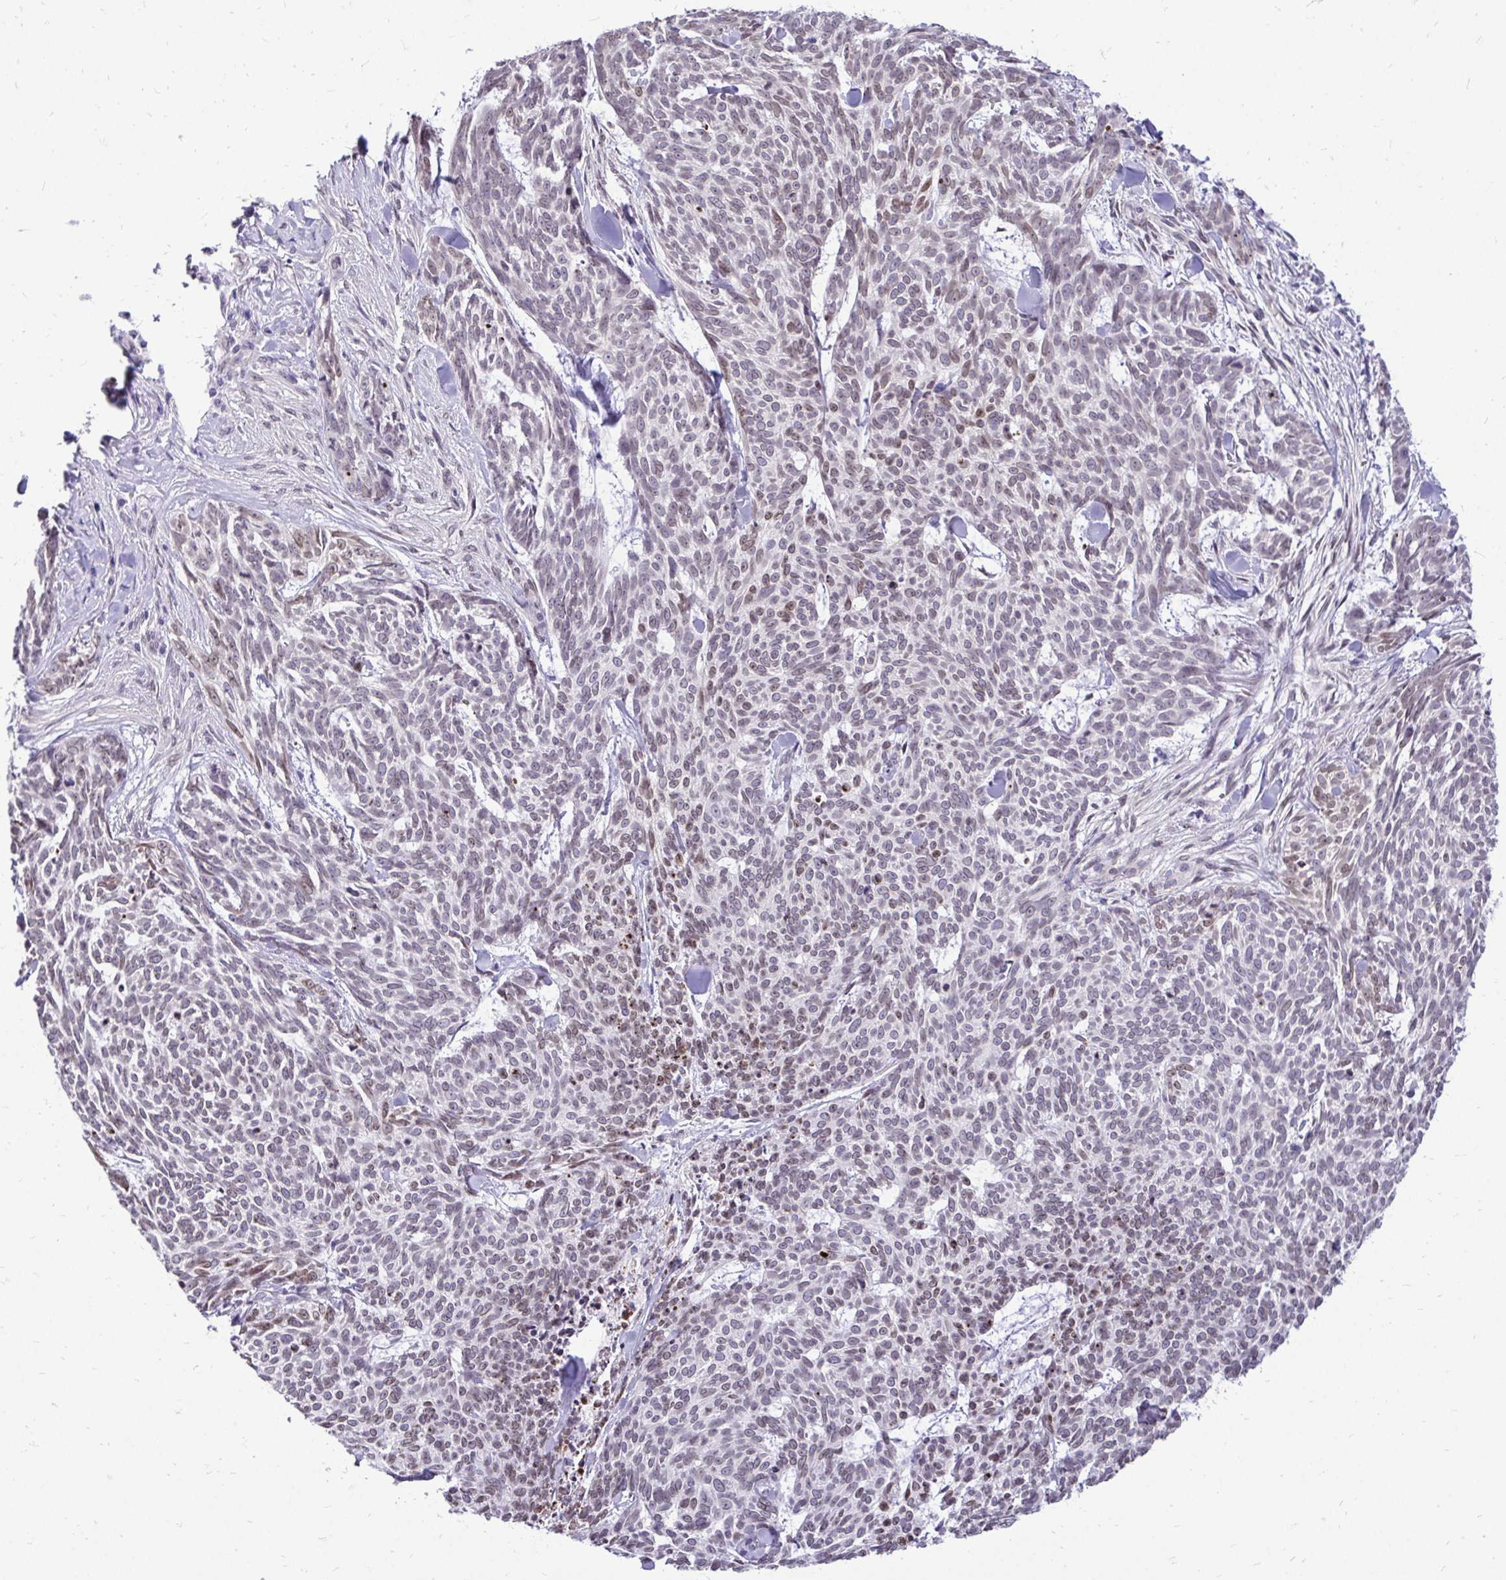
{"staining": {"intensity": "weak", "quantity": "25%-75%", "location": "nuclear"}, "tissue": "skin cancer", "cell_type": "Tumor cells", "image_type": "cancer", "snomed": [{"axis": "morphology", "description": "Basal cell carcinoma"}, {"axis": "topography", "description": "Skin"}], "caption": "Tumor cells exhibit low levels of weak nuclear staining in about 25%-75% of cells in human skin cancer (basal cell carcinoma).", "gene": "BANF1", "patient": {"sex": "female", "age": 93}}